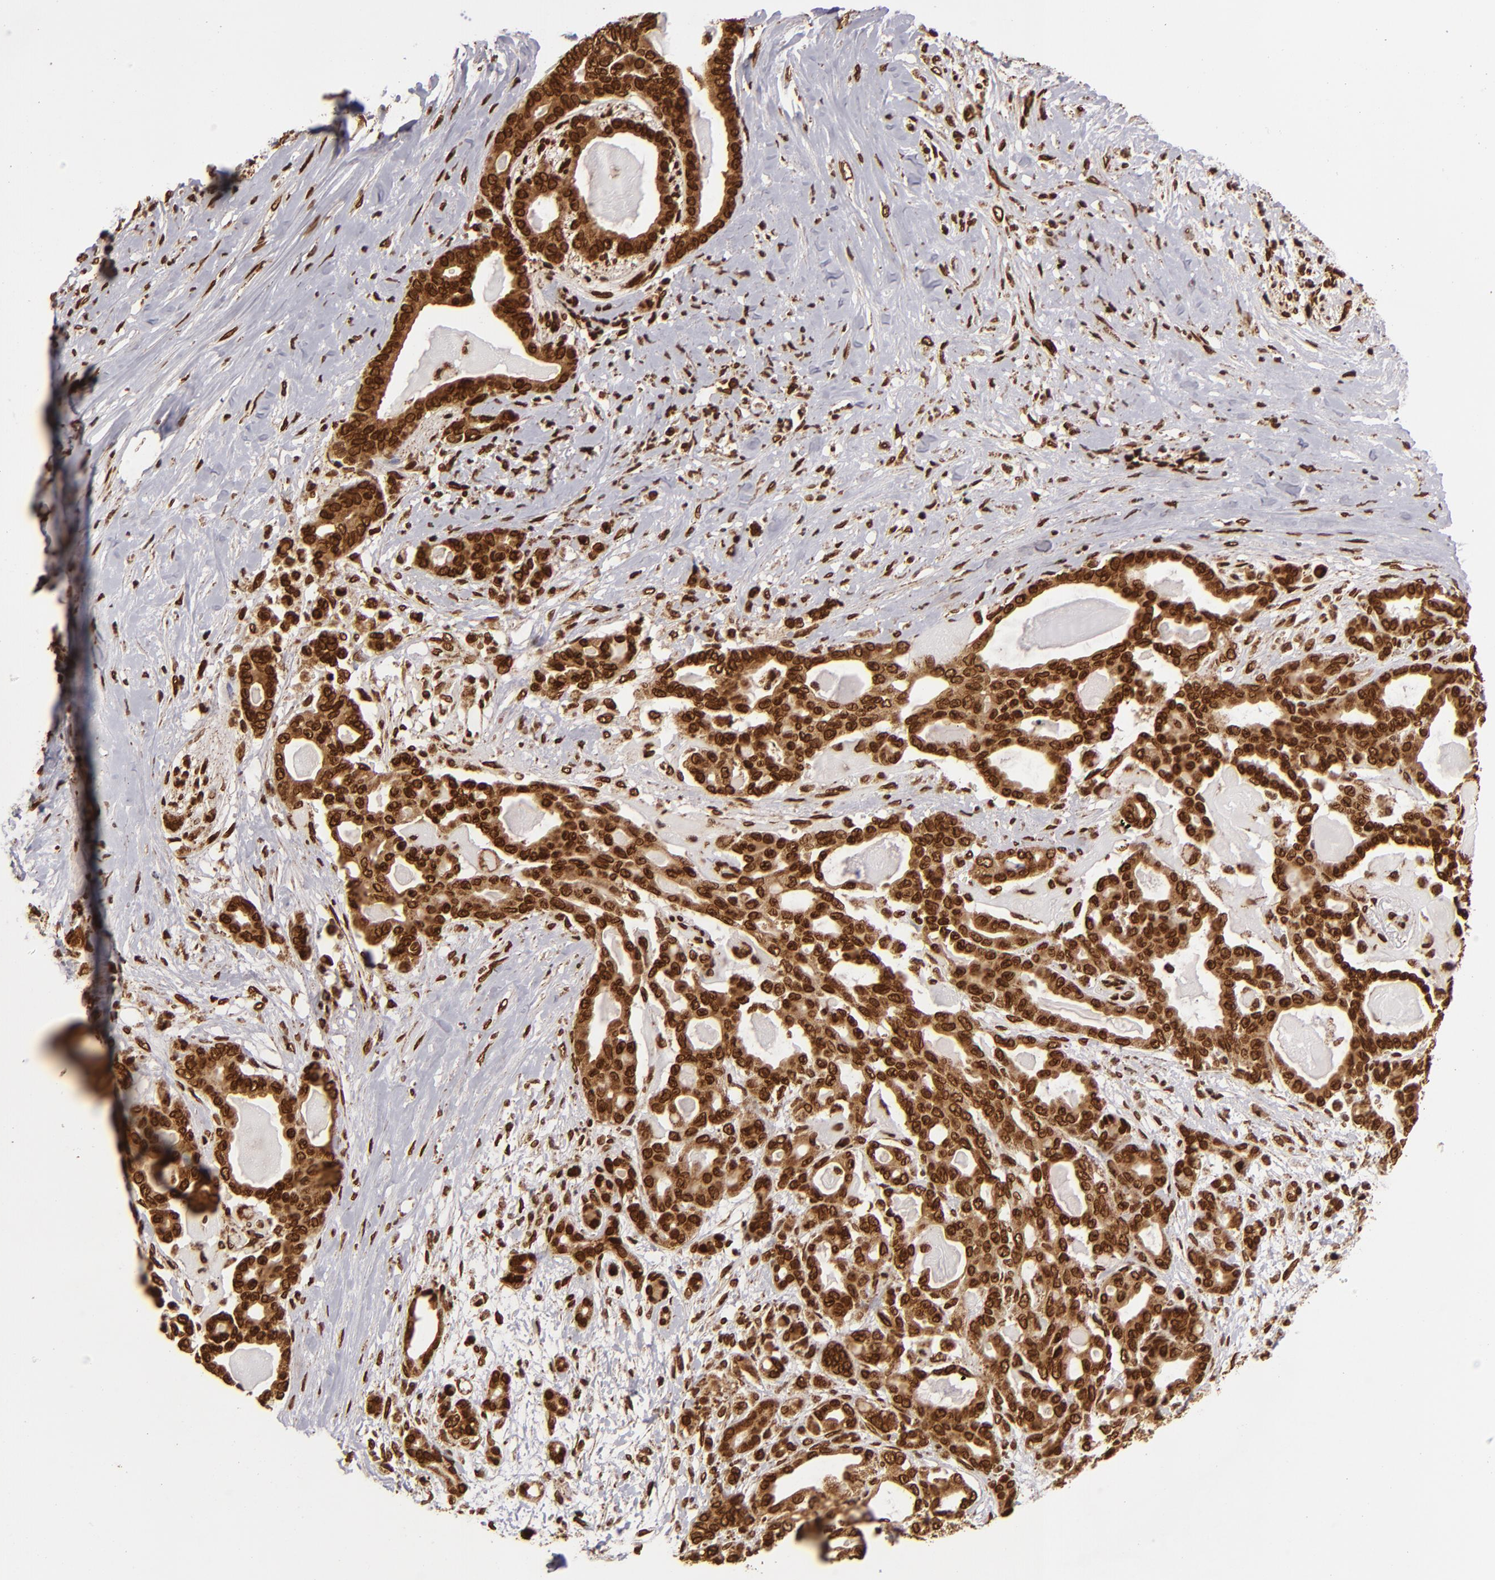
{"staining": {"intensity": "strong", "quantity": ">75%", "location": "cytoplasmic/membranous,nuclear"}, "tissue": "pancreatic cancer", "cell_type": "Tumor cells", "image_type": "cancer", "snomed": [{"axis": "morphology", "description": "Adenocarcinoma, NOS"}, {"axis": "topography", "description": "Pancreas"}], "caption": "Protein analysis of adenocarcinoma (pancreatic) tissue exhibits strong cytoplasmic/membranous and nuclear positivity in approximately >75% of tumor cells.", "gene": "CUL3", "patient": {"sex": "male", "age": 63}}